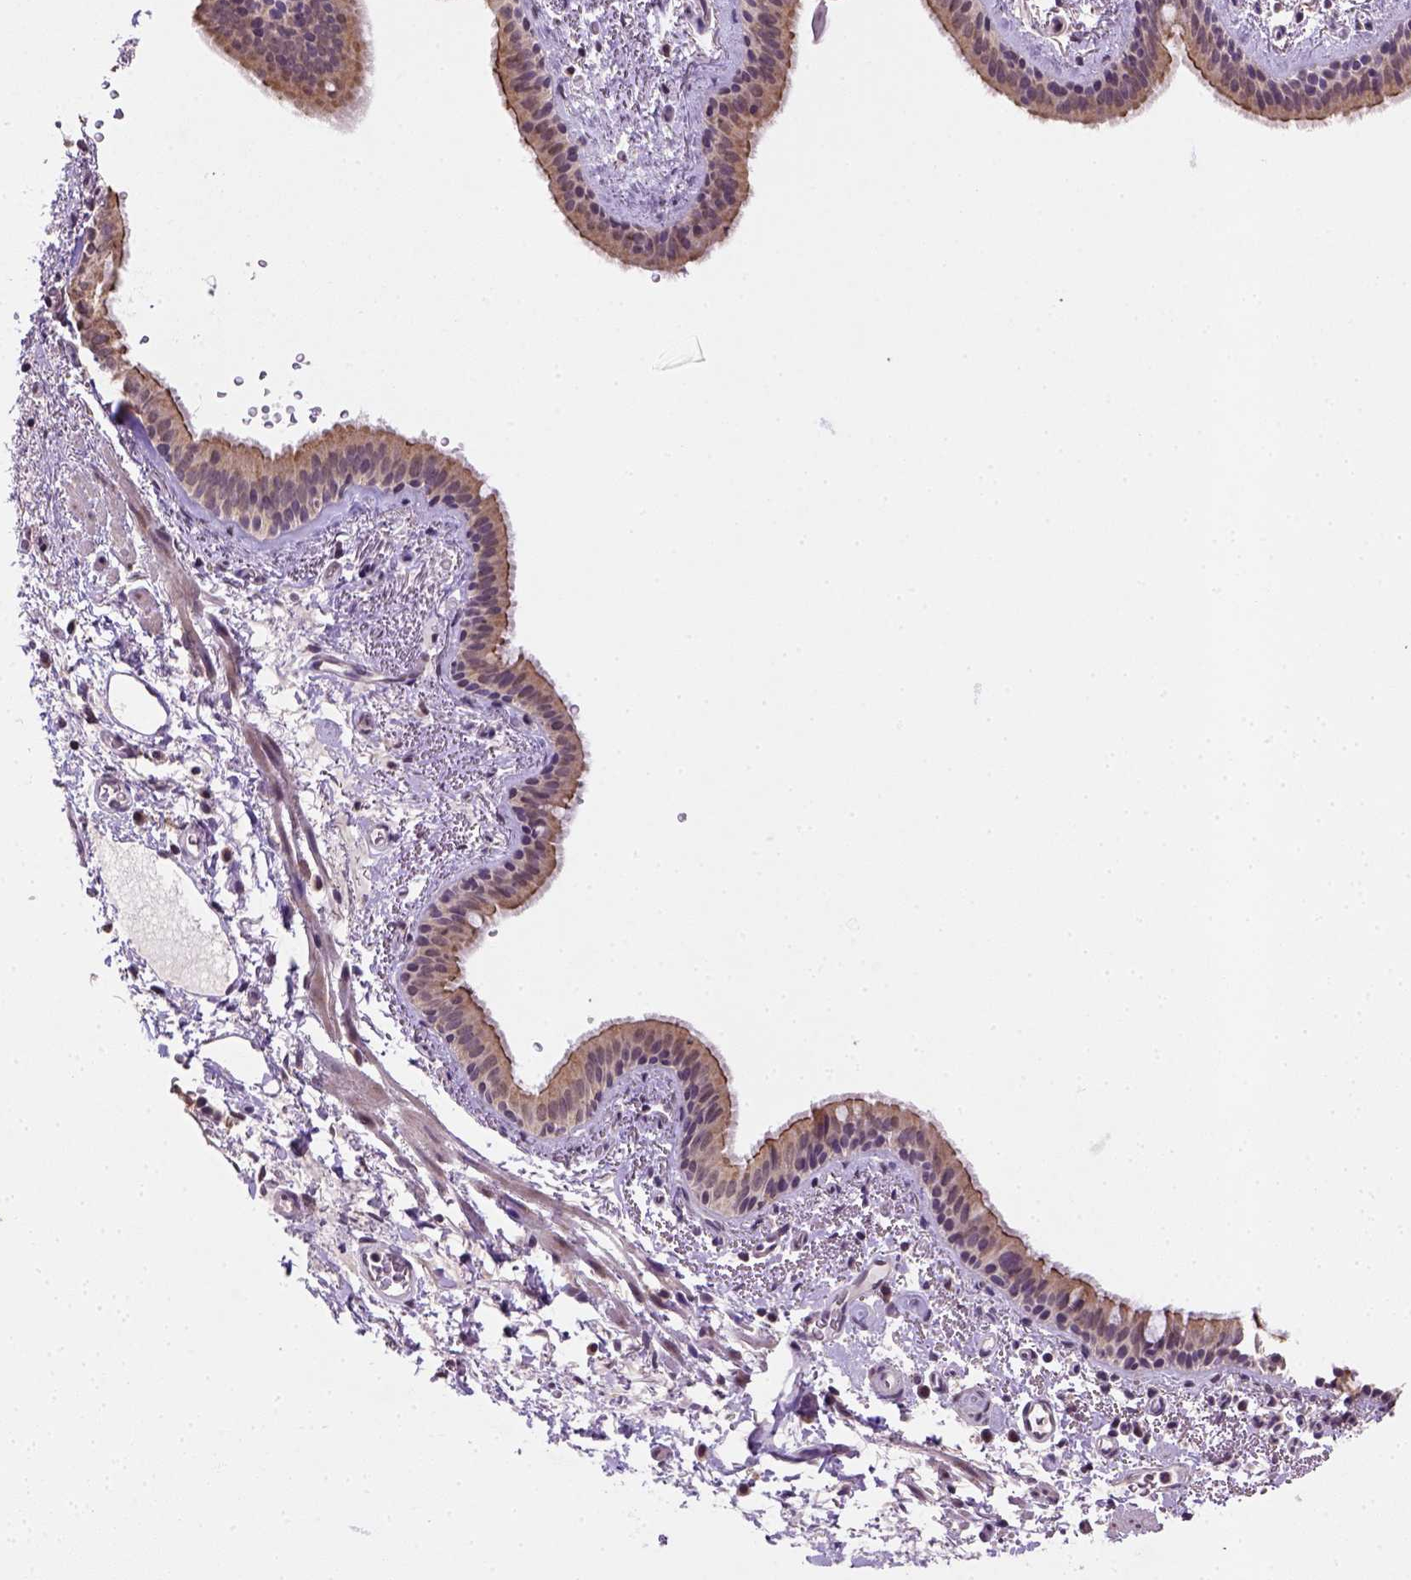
{"staining": {"intensity": "strong", "quantity": "<25%", "location": "cytoplasmic/membranous"}, "tissue": "bronchus", "cell_type": "Respiratory epithelial cells", "image_type": "normal", "snomed": [{"axis": "morphology", "description": "Normal tissue, NOS"}, {"axis": "topography", "description": "Bronchus"}], "caption": "The photomicrograph shows staining of benign bronchus, revealing strong cytoplasmic/membranous protein staining (brown color) within respiratory epithelial cells. (DAB (3,3'-diaminobenzidine) IHC with brightfield microscopy, high magnification).", "gene": "NUDT10", "patient": {"sex": "female", "age": 61}}